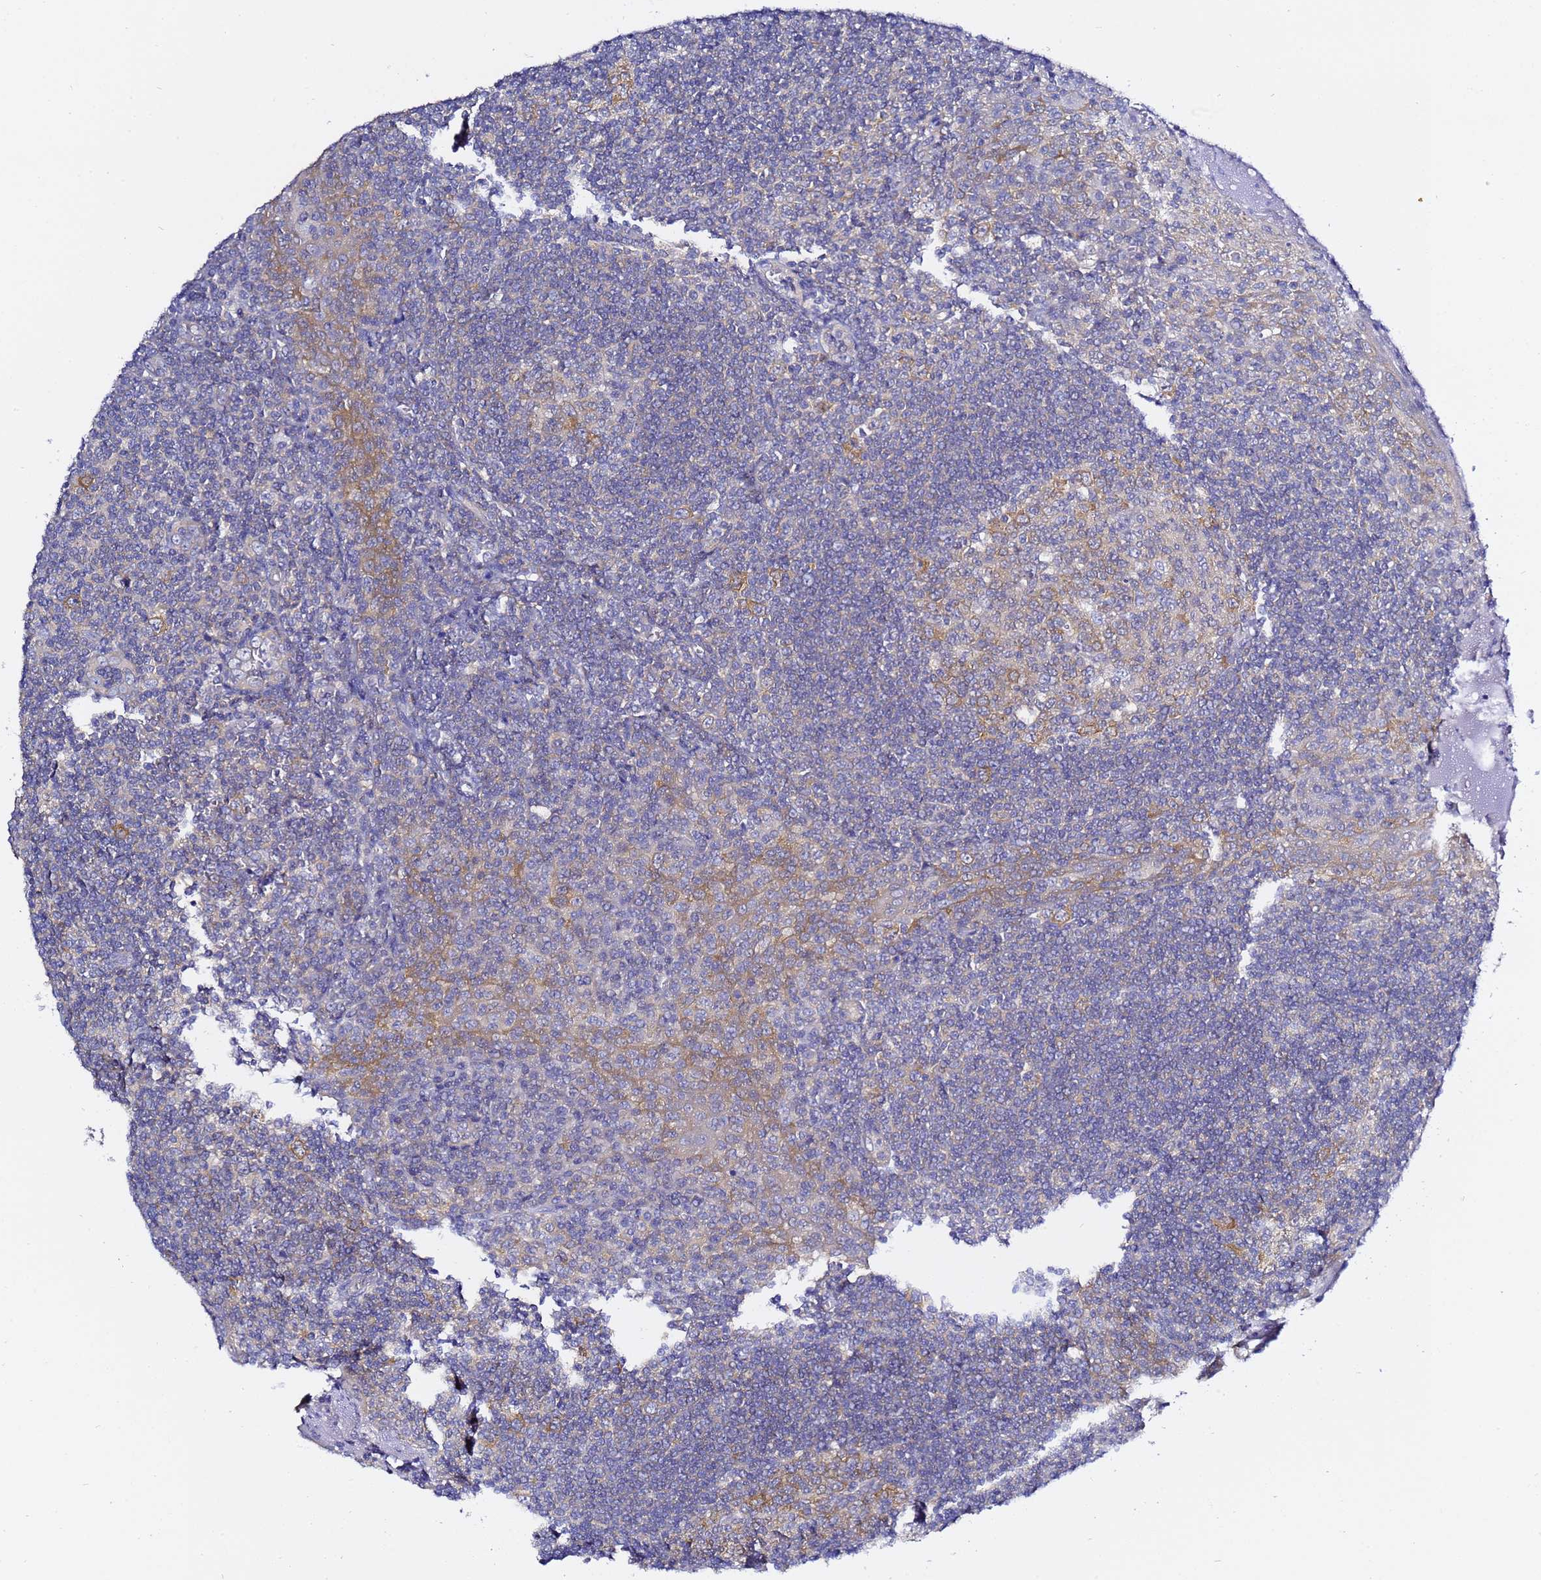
{"staining": {"intensity": "moderate", "quantity": ">75%", "location": "cytoplasmic/membranous"}, "tissue": "tonsil", "cell_type": "Germinal center cells", "image_type": "normal", "snomed": [{"axis": "morphology", "description": "Normal tissue, NOS"}, {"axis": "topography", "description": "Tonsil"}], "caption": "Protein expression analysis of unremarkable human tonsil reveals moderate cytoplasmic/membranous expression in about >75% of germinal center cells.", "gene": "LENG1", "patient": {"sex": "male", "age": 27}}